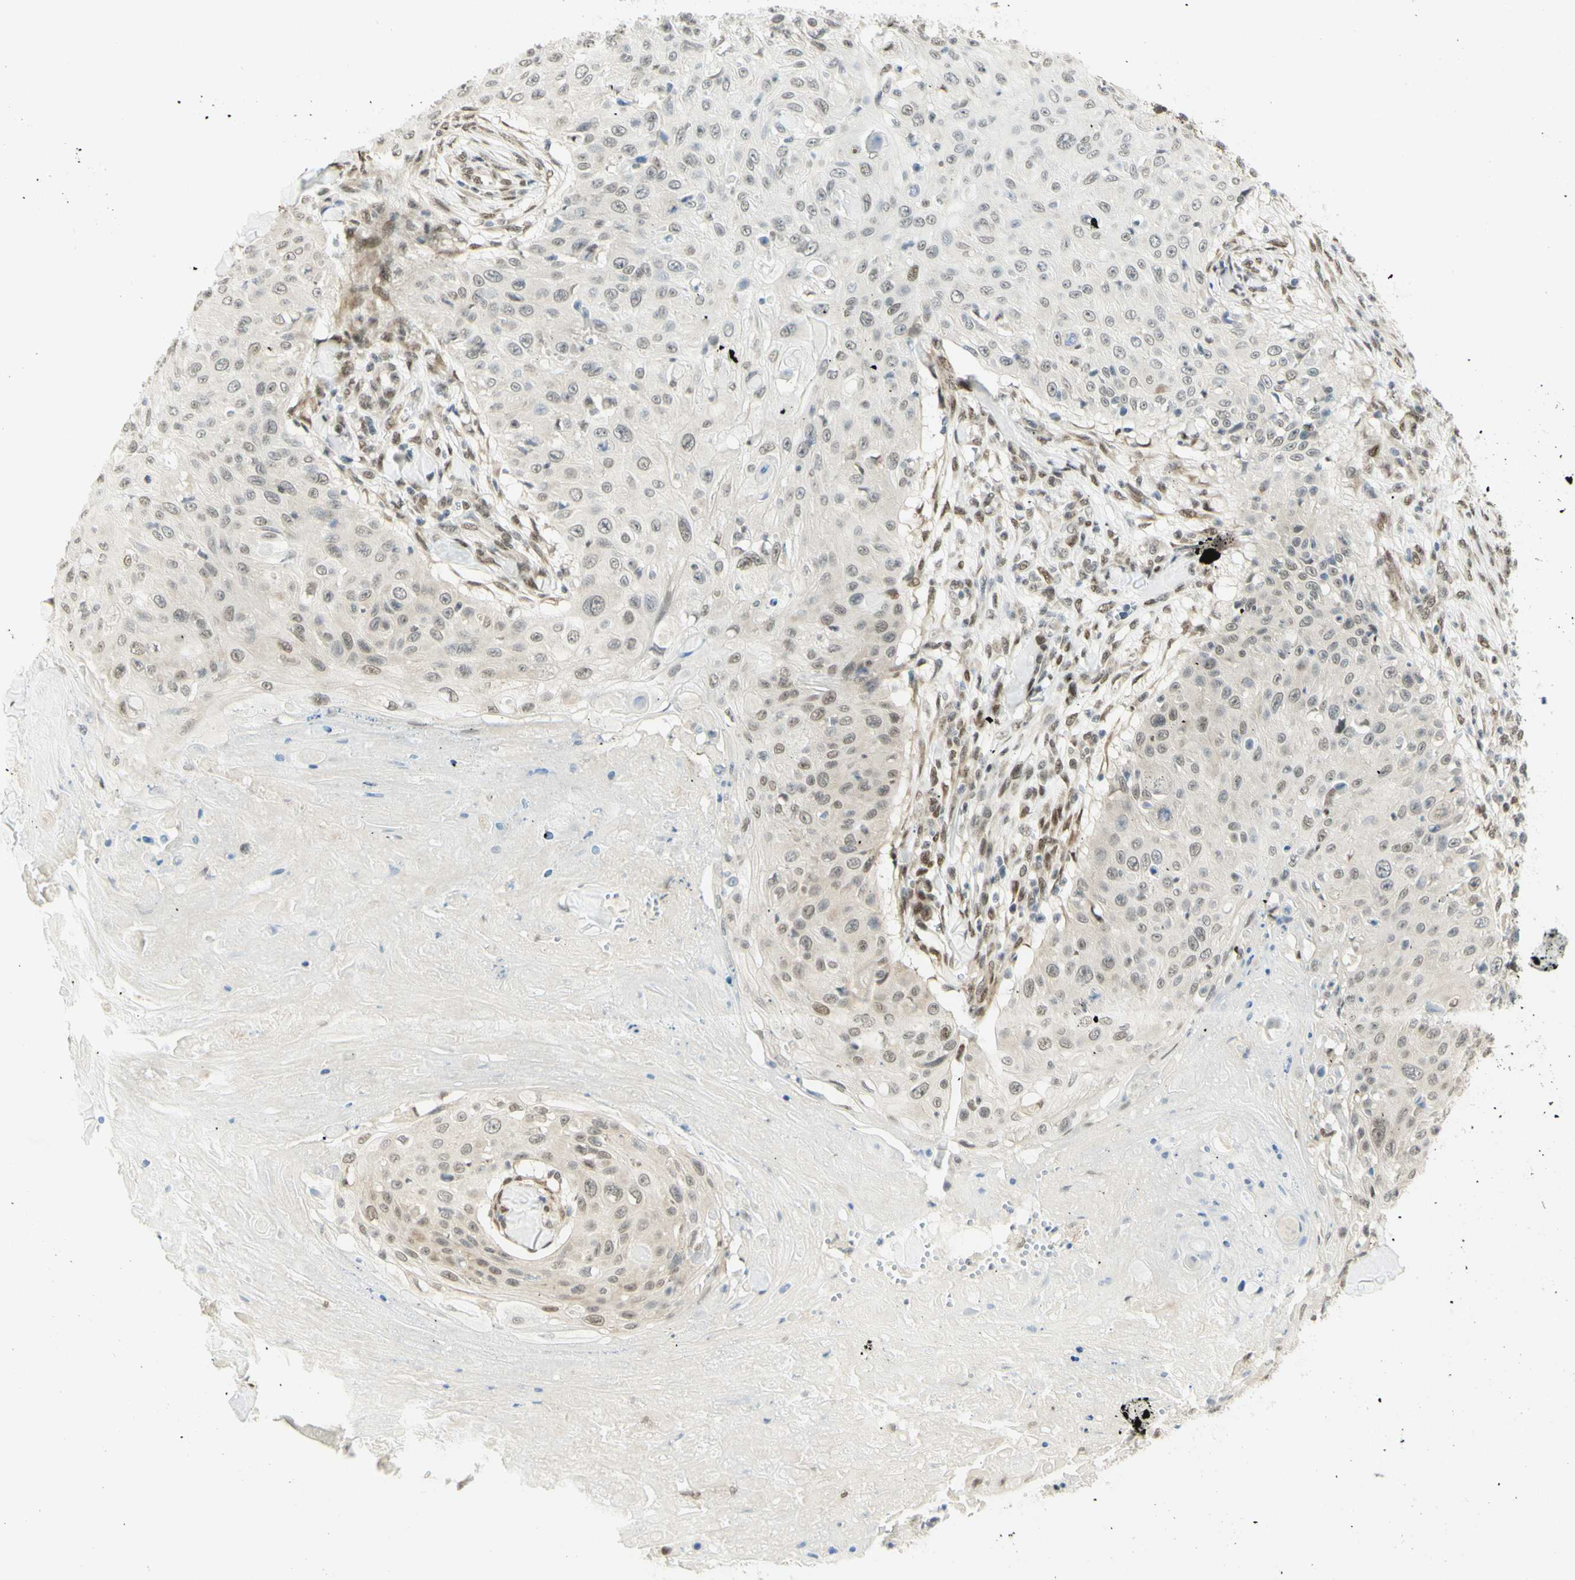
{"staining": {"intensity": "weak", "quantity": ">75%", "location": "nuclear"}, "tissue": "skin cancer", "cell_type": "Tumor cells", "image_type": "cancer", "snomed": [{"axis": "morphology", "description": "Squamous cell carcinoma, NOS"}, {"axis": "topography", "description": "Skin"}], "caption": "Weak nuclear staining for a protein is present in approximately >75% of tumor cells of squamous cell carcinoma (skin) using immunohistochemistry.", "gene": "DDX1", "patient": {"sex": "male", "age": 86}}